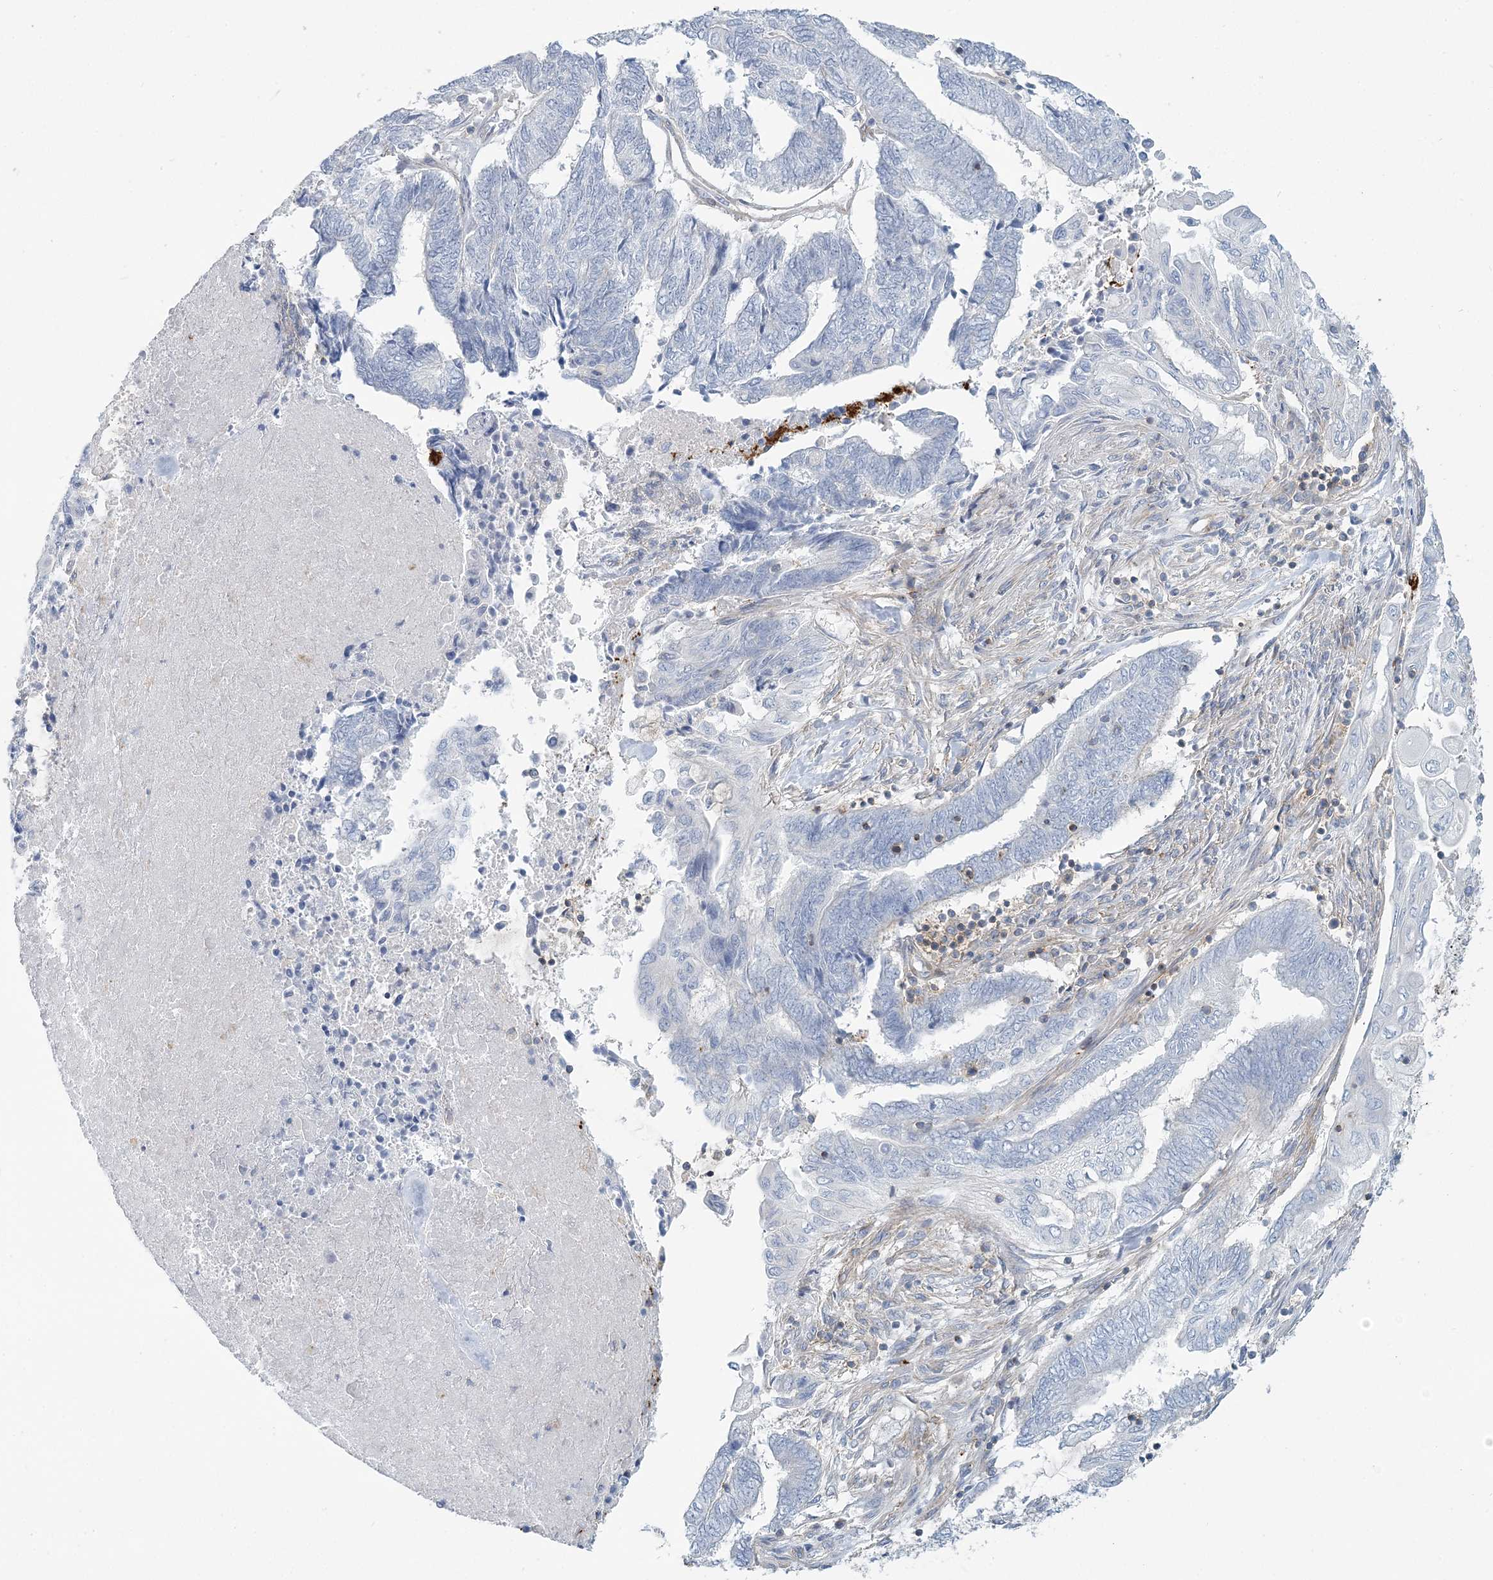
{"staining": {"intensity": "negative", "quantity": "none", "location": "none"}, "tissue": "endometrial cancer", "cell_type": "Tumor cells", "image_type": "cancer", "snomed": [{"axis": "morphology", "description": "Adenocarcinoma, NOS"}, {"axis": "topography", "description": "Uterus"}, {"axis": "topography", "description": "Endometrium"}], "caption": "Tumor cells show no significant staining in adenocarcinoma (endometrial). Brightfield microscopy of immunohistochemistry stained with DAB (brown) and hematoxylin (blue), captured at high magnification.", "gene": "CUEDC2", "patient": {"sex": "female", "age": 70}}